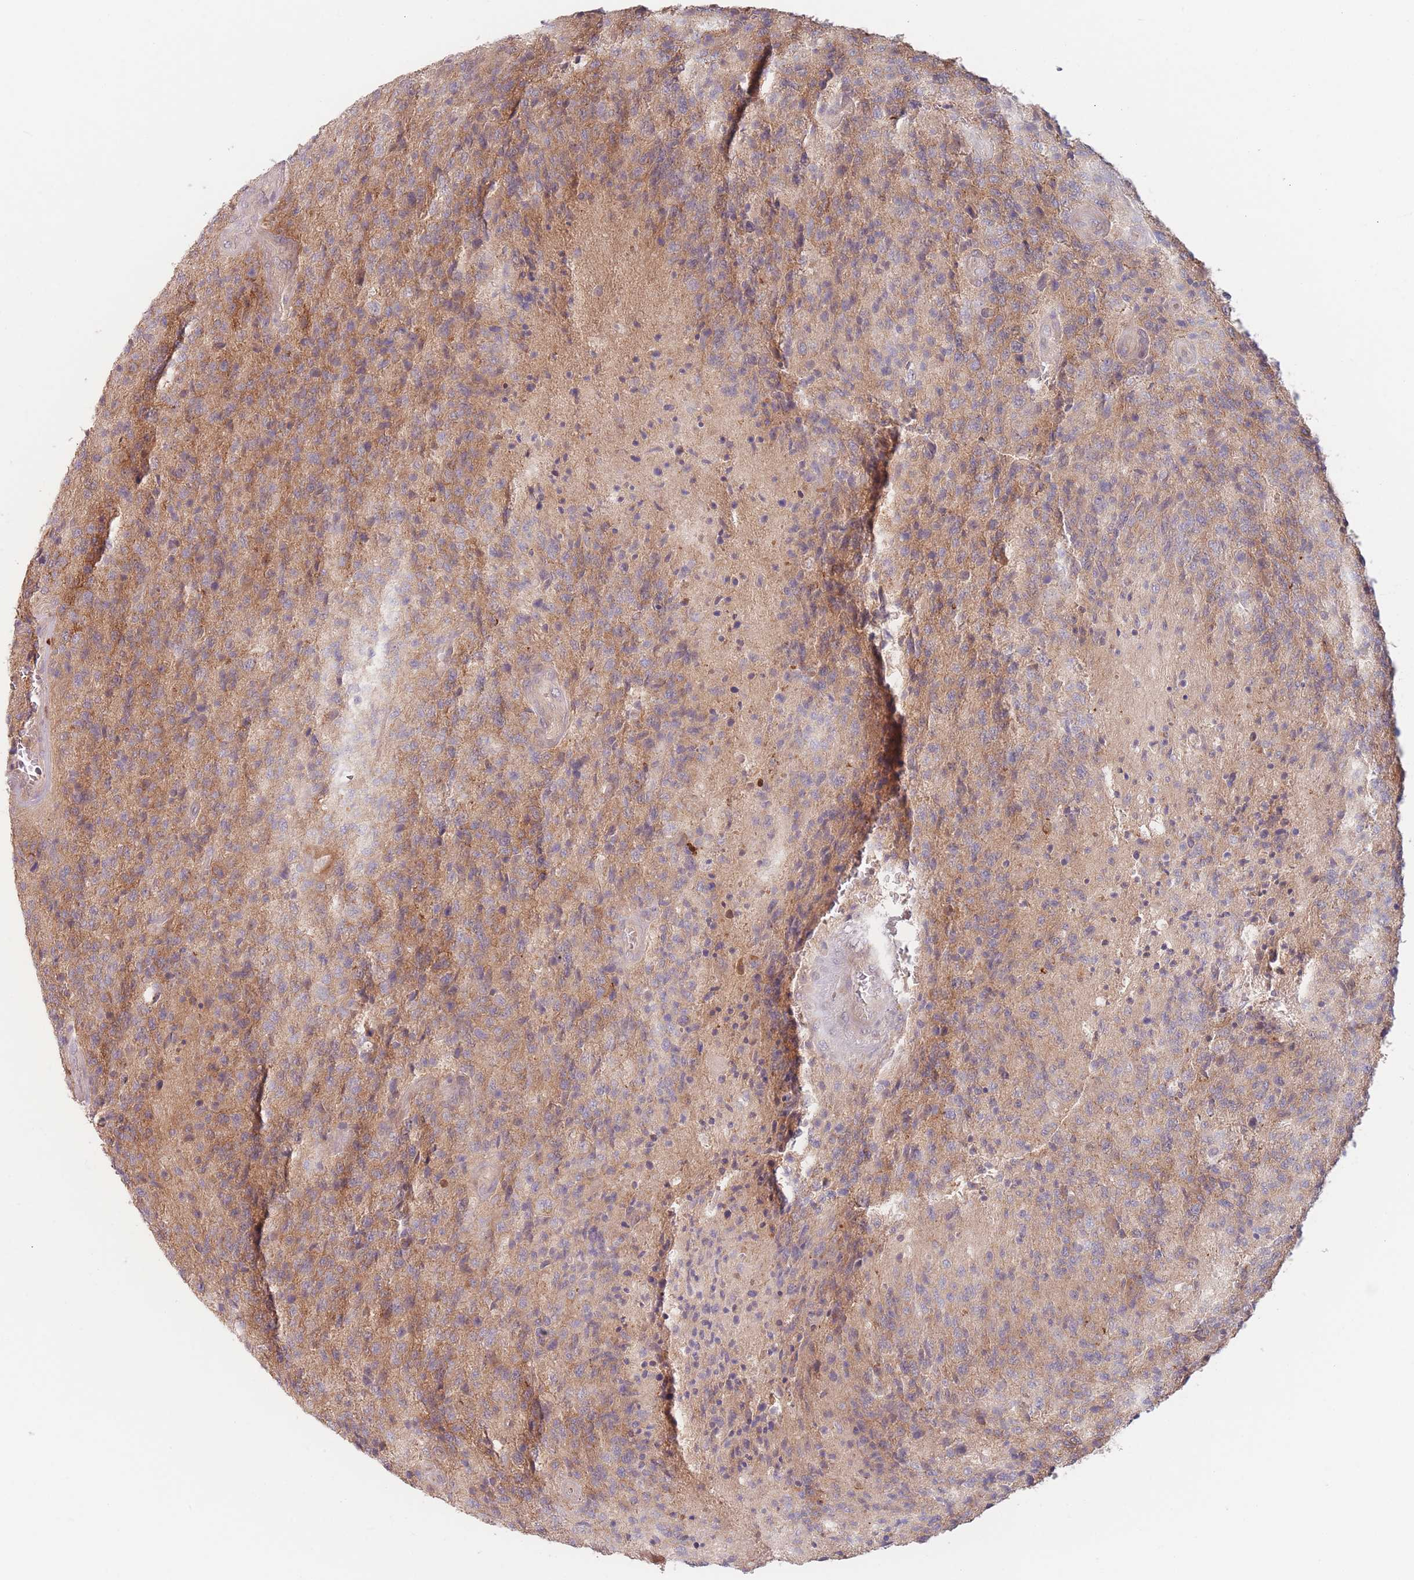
{"staining": {"intensity": "moderate", "quantity": ">75%", "location": "cytoplasmic/membranous"}, "tissue": "glioma", "cell_type": "Tumor cells", "image_type": "cancer", "snomed": [{"axis": "morphology", "description": "Glioma, malignant, High grade"}, {"axis": "topography", "description": "Brain"}], "caption": "Brown immunohistochemical staining in malignant glioma (high-grade) demonstrates moderate cytoplasmic/membranous staining in about >75% of tumor cells.", "gene": "PPM1A", "patient": {"sex": "male", "age": 36}}